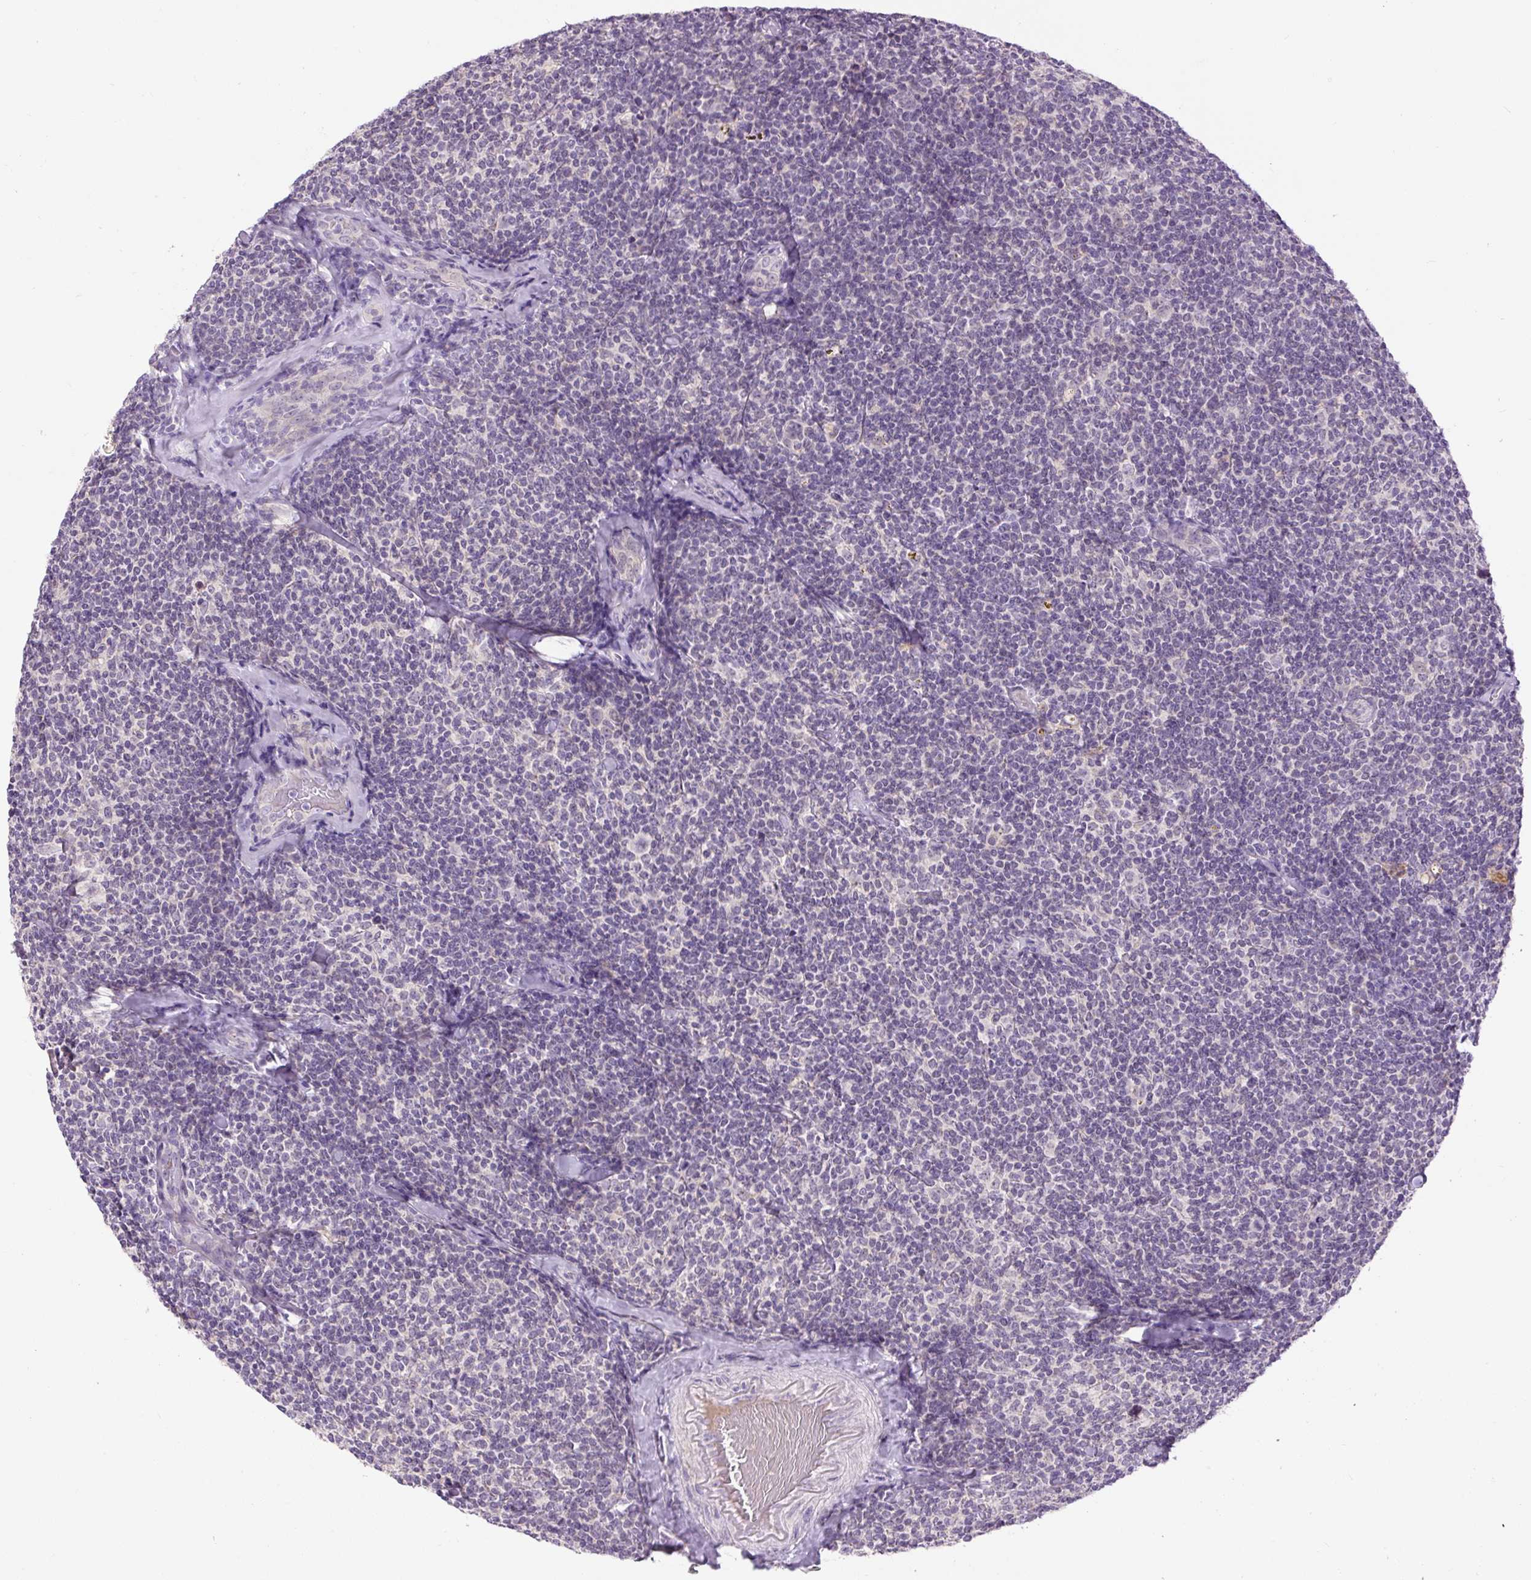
{"staining": {"intensity": "negative", "quantity": "none", "location": "none"}, "tissue": "lymphoma", "cell_type": "Tumor cells", "image_type": "cancer", "snomed": [{"axis": "morphology", "description": "Malignant lymphoma, non-Hodgkin's type, Low grade"}, {"axis": "topography", "description": "Lymph node"}], "caption": "Human lymphoma stained for a protein using immunohistochemistry (IHC) demonstrates no staining in tumor cells.", "gene": "FABP7", "patient": {"sex": "female", "age": 56}}